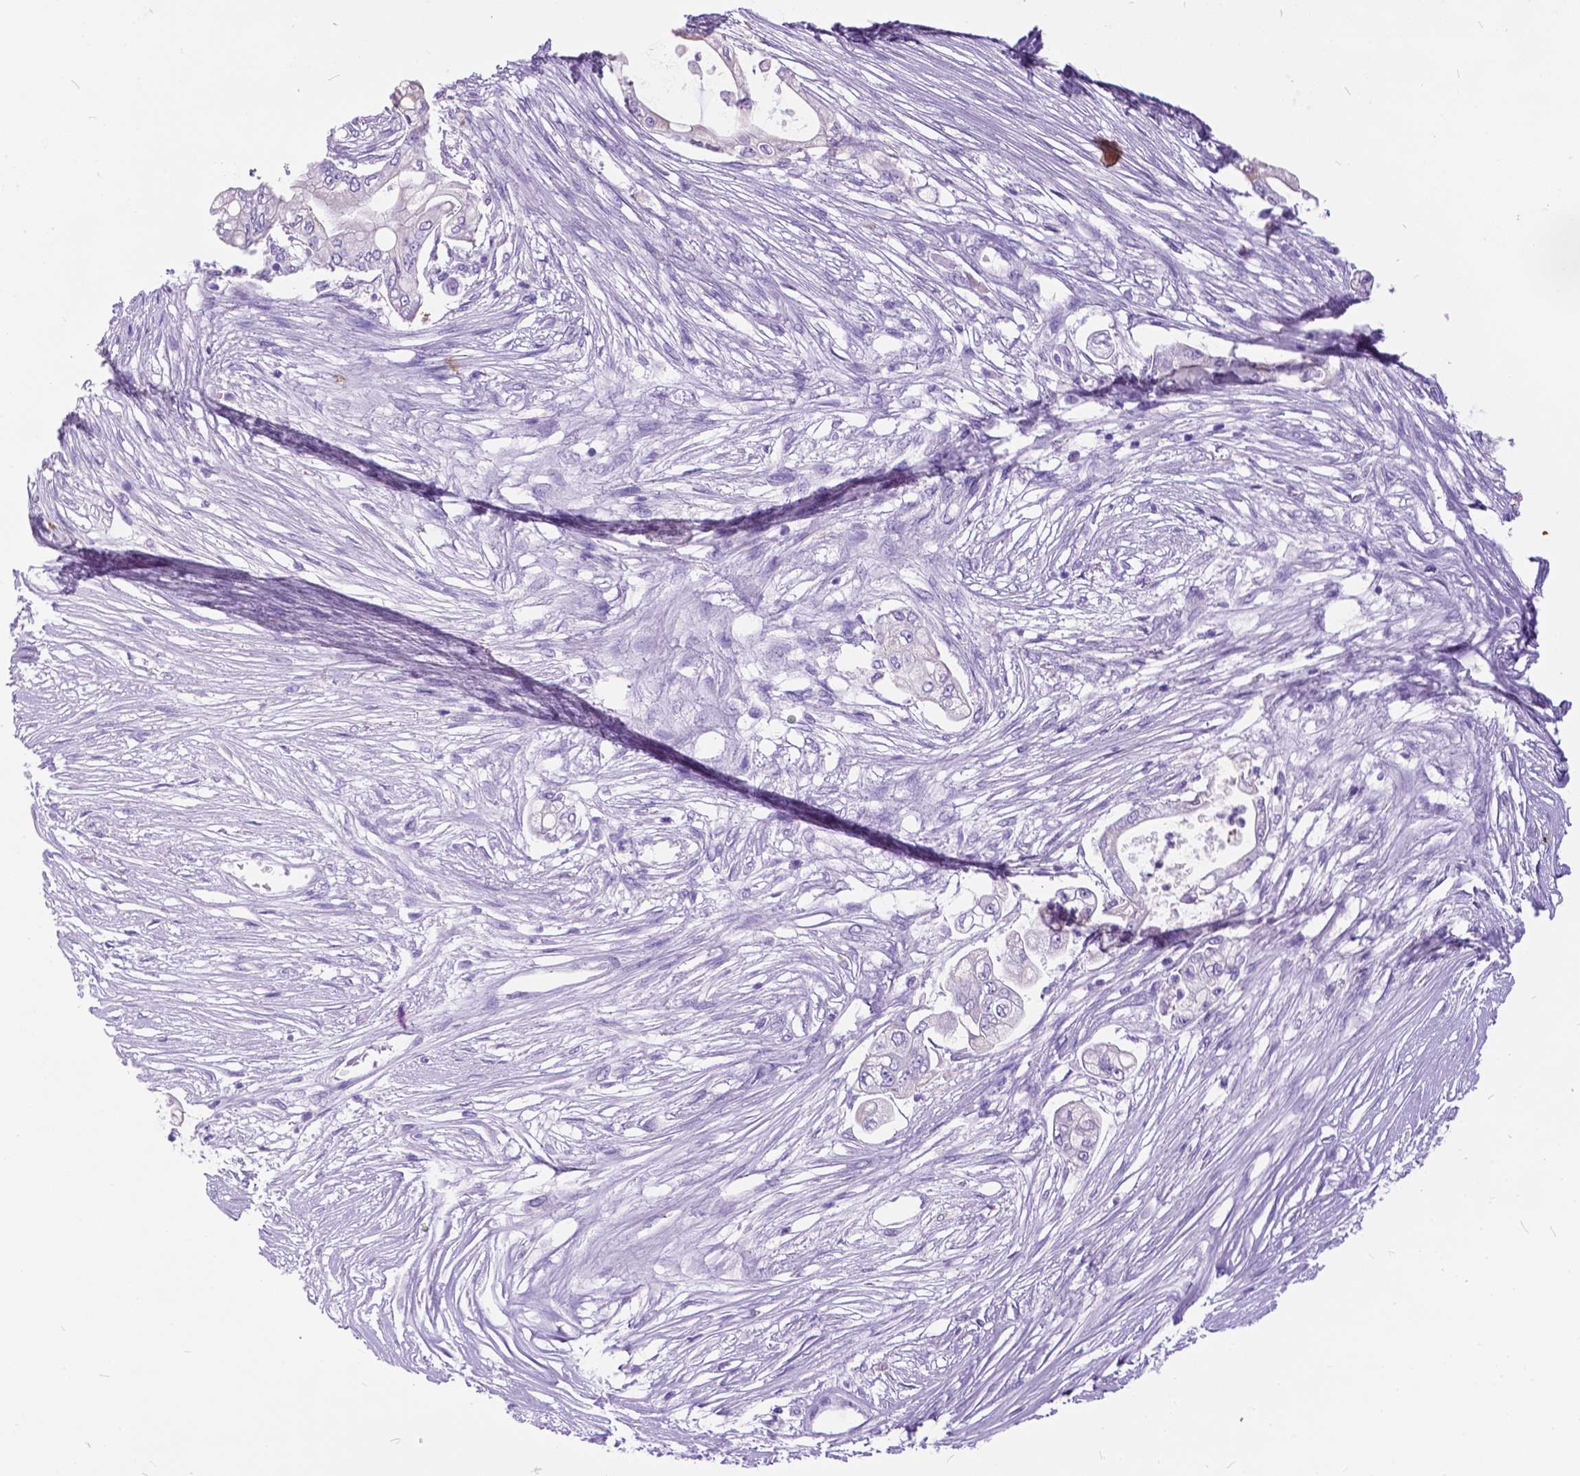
{"staining": {"intensity": "negative", "quantity": "none", "location": "none"}, "tissue": "pancreatic cancer", "cell_type": "Tumor cells", "image_type": "cancer", "snomed": [{"axis": "morphology", "description": "Adenocarcinoma, NOS"}, {"axis": "topography", "description": "Pancreas"}], "caption": "Micrograph shows no significant protein expression in tumor cells of pancreatic cancer (adenocarcinoma).", "gene": "BSND", "patient": {"sex": "female", "age": 69}}